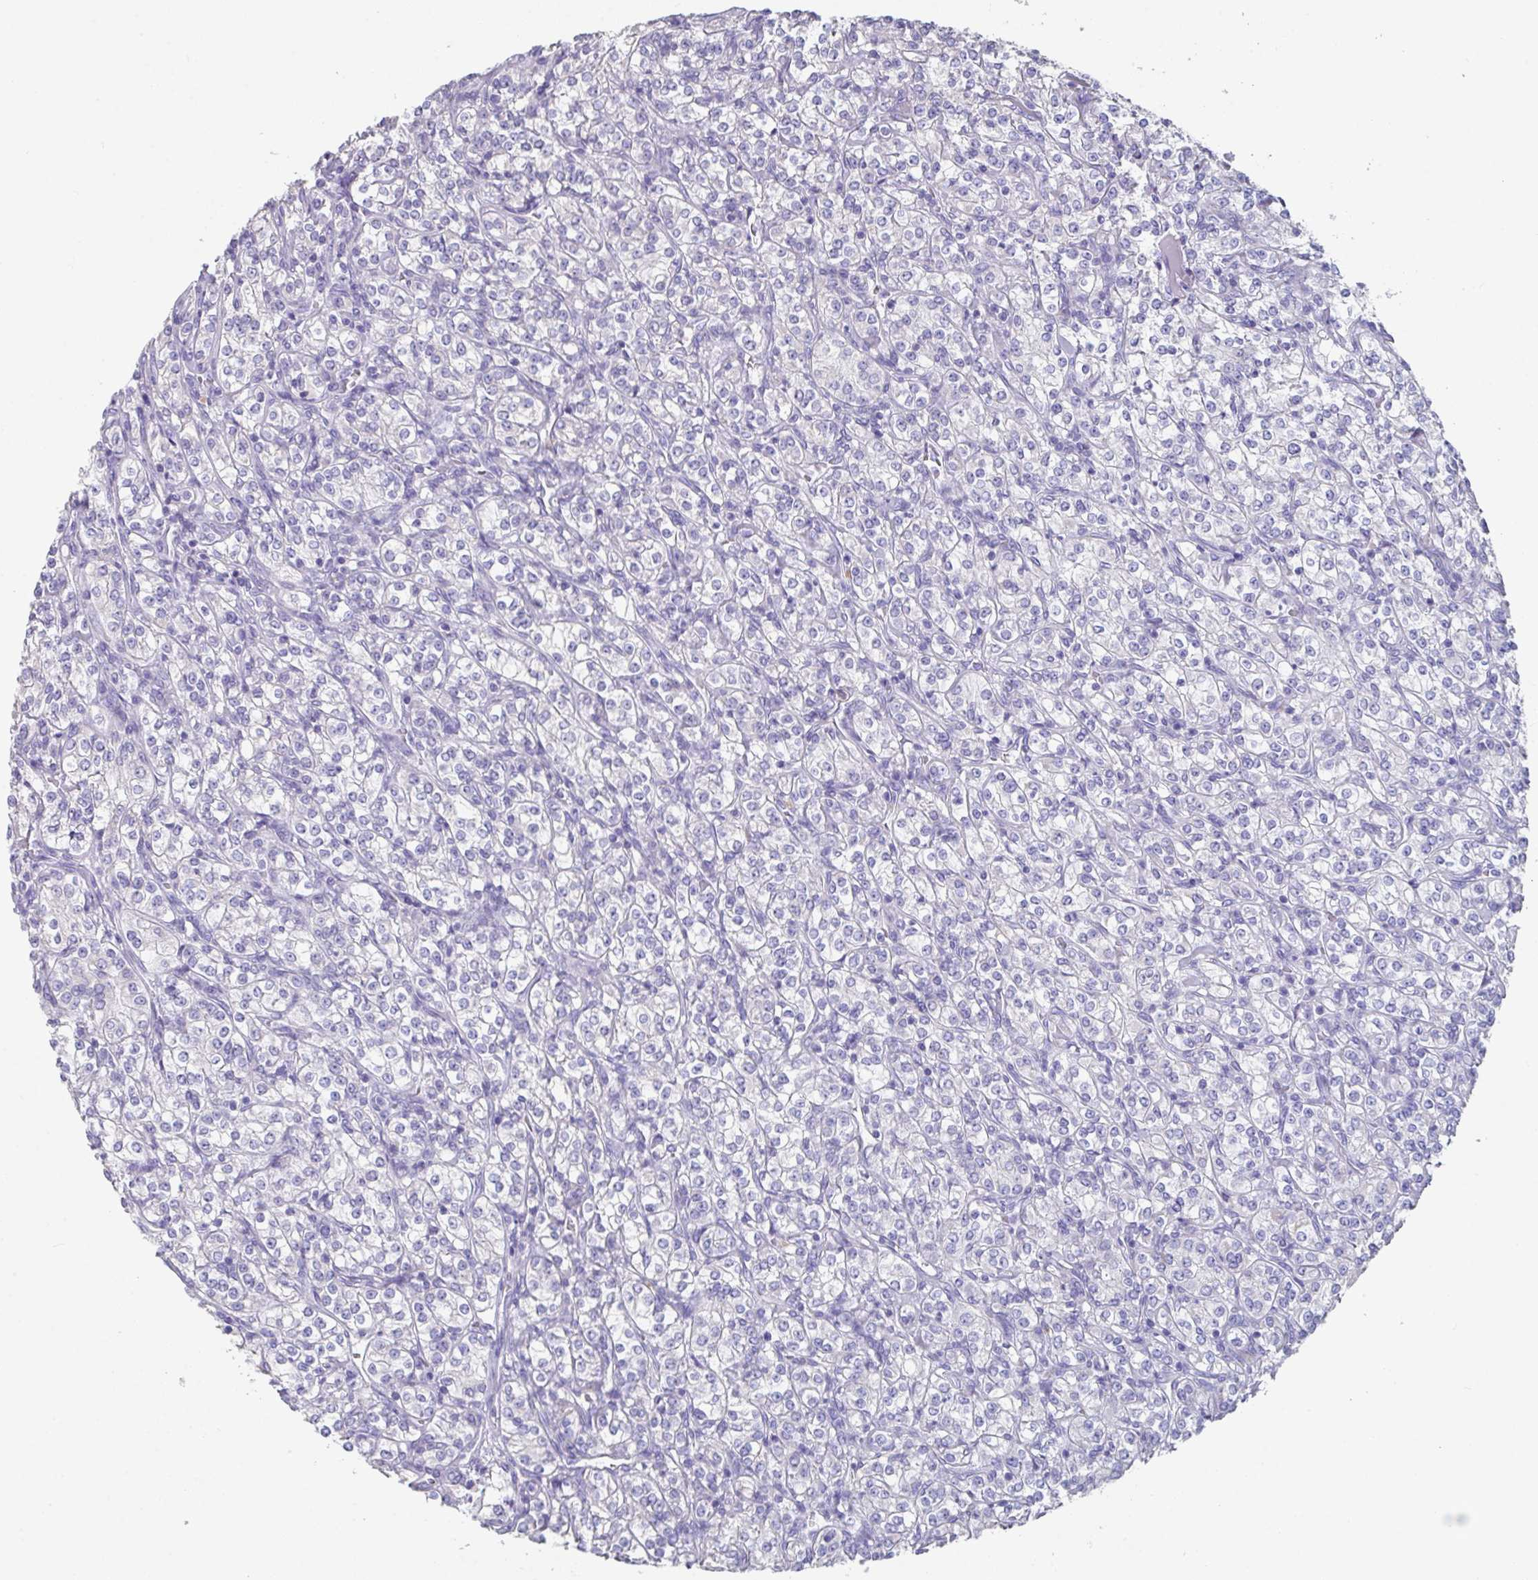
{"staining": {"intensity": "negative", "quantity": "none", "location": "none"}, "tissue": "renal cancer", "cell_type": "Tumor cells", "image_type": "cancer", "snomed": [{"axis": "morphology", "description": "Adenocarcinoma, NOS"}, {"axis": "topography", "description": "Kidney"}], "caption": "An immunohistochemistry (IHC) micrograph of renal cancer (adenocarcinoma) is shown. There is no staining in tumor cells of renal cancer (adenocarcinoma). Nuclei are stained in blue.", "gene": "SLC44A4", "patient": {"sex": "male", "age": 77}}